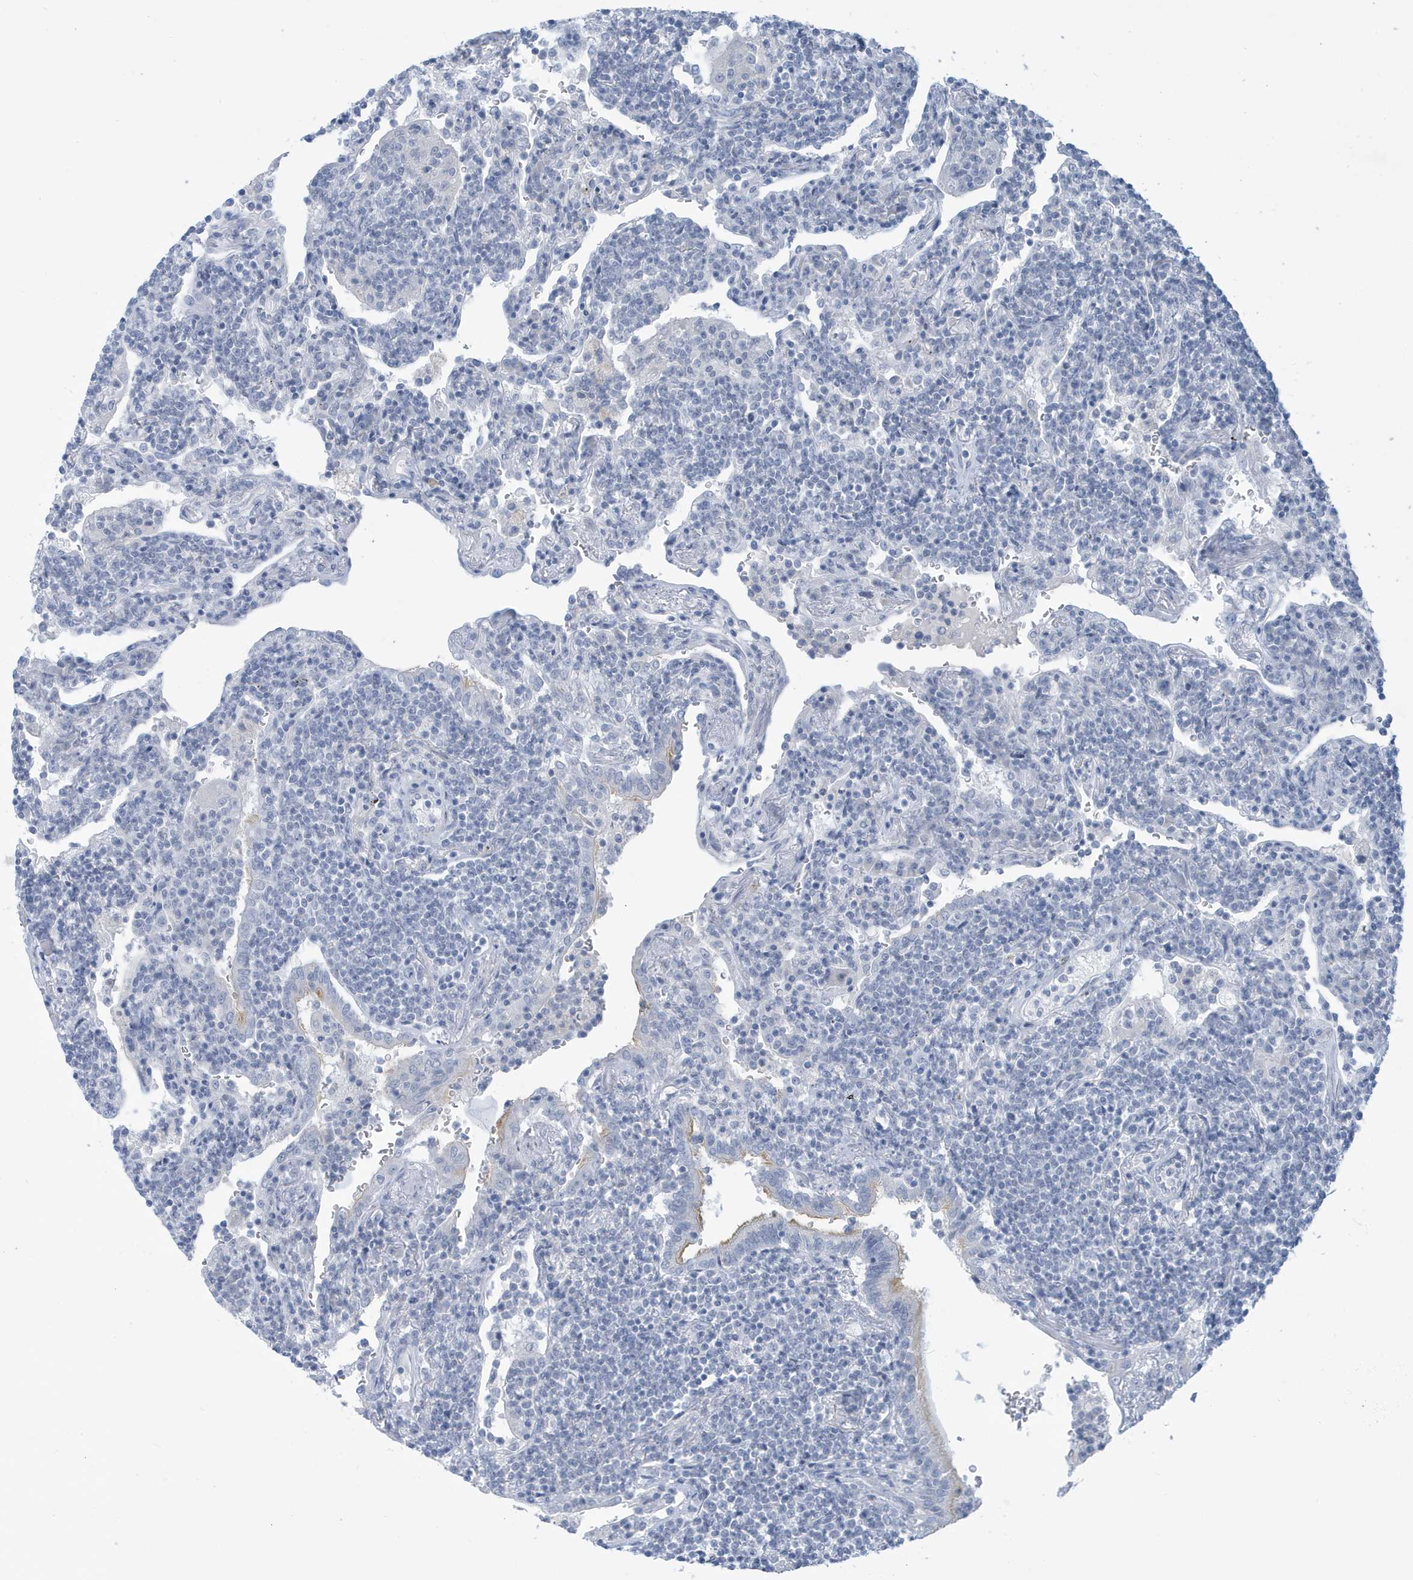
{"staining": {"intensity": "negative", "quantity": "none", "location": "none"}, "tissue": "lymphoma", "cell_type": "Tumor cells", "image_type": "cancer", "snomed": [{"axis": "morphology", "description": "Malignant lymphoma, non-Hodgkin's type, Low grade"}, {"axis": "topography", "description": "Lung"}], "caption": "The immunohistochemistry (IHC) photomicrograph has no significant expression in tumor cells of lymphoma tissue. (Stains: DAB (3,3'-diaminobenzidine) IHC with hematoxylin counter stain, Microscopy: brightfield microscopy at high magnification).", "gene": "PERM1", "patient": {"sex": "female", "age": 71}}